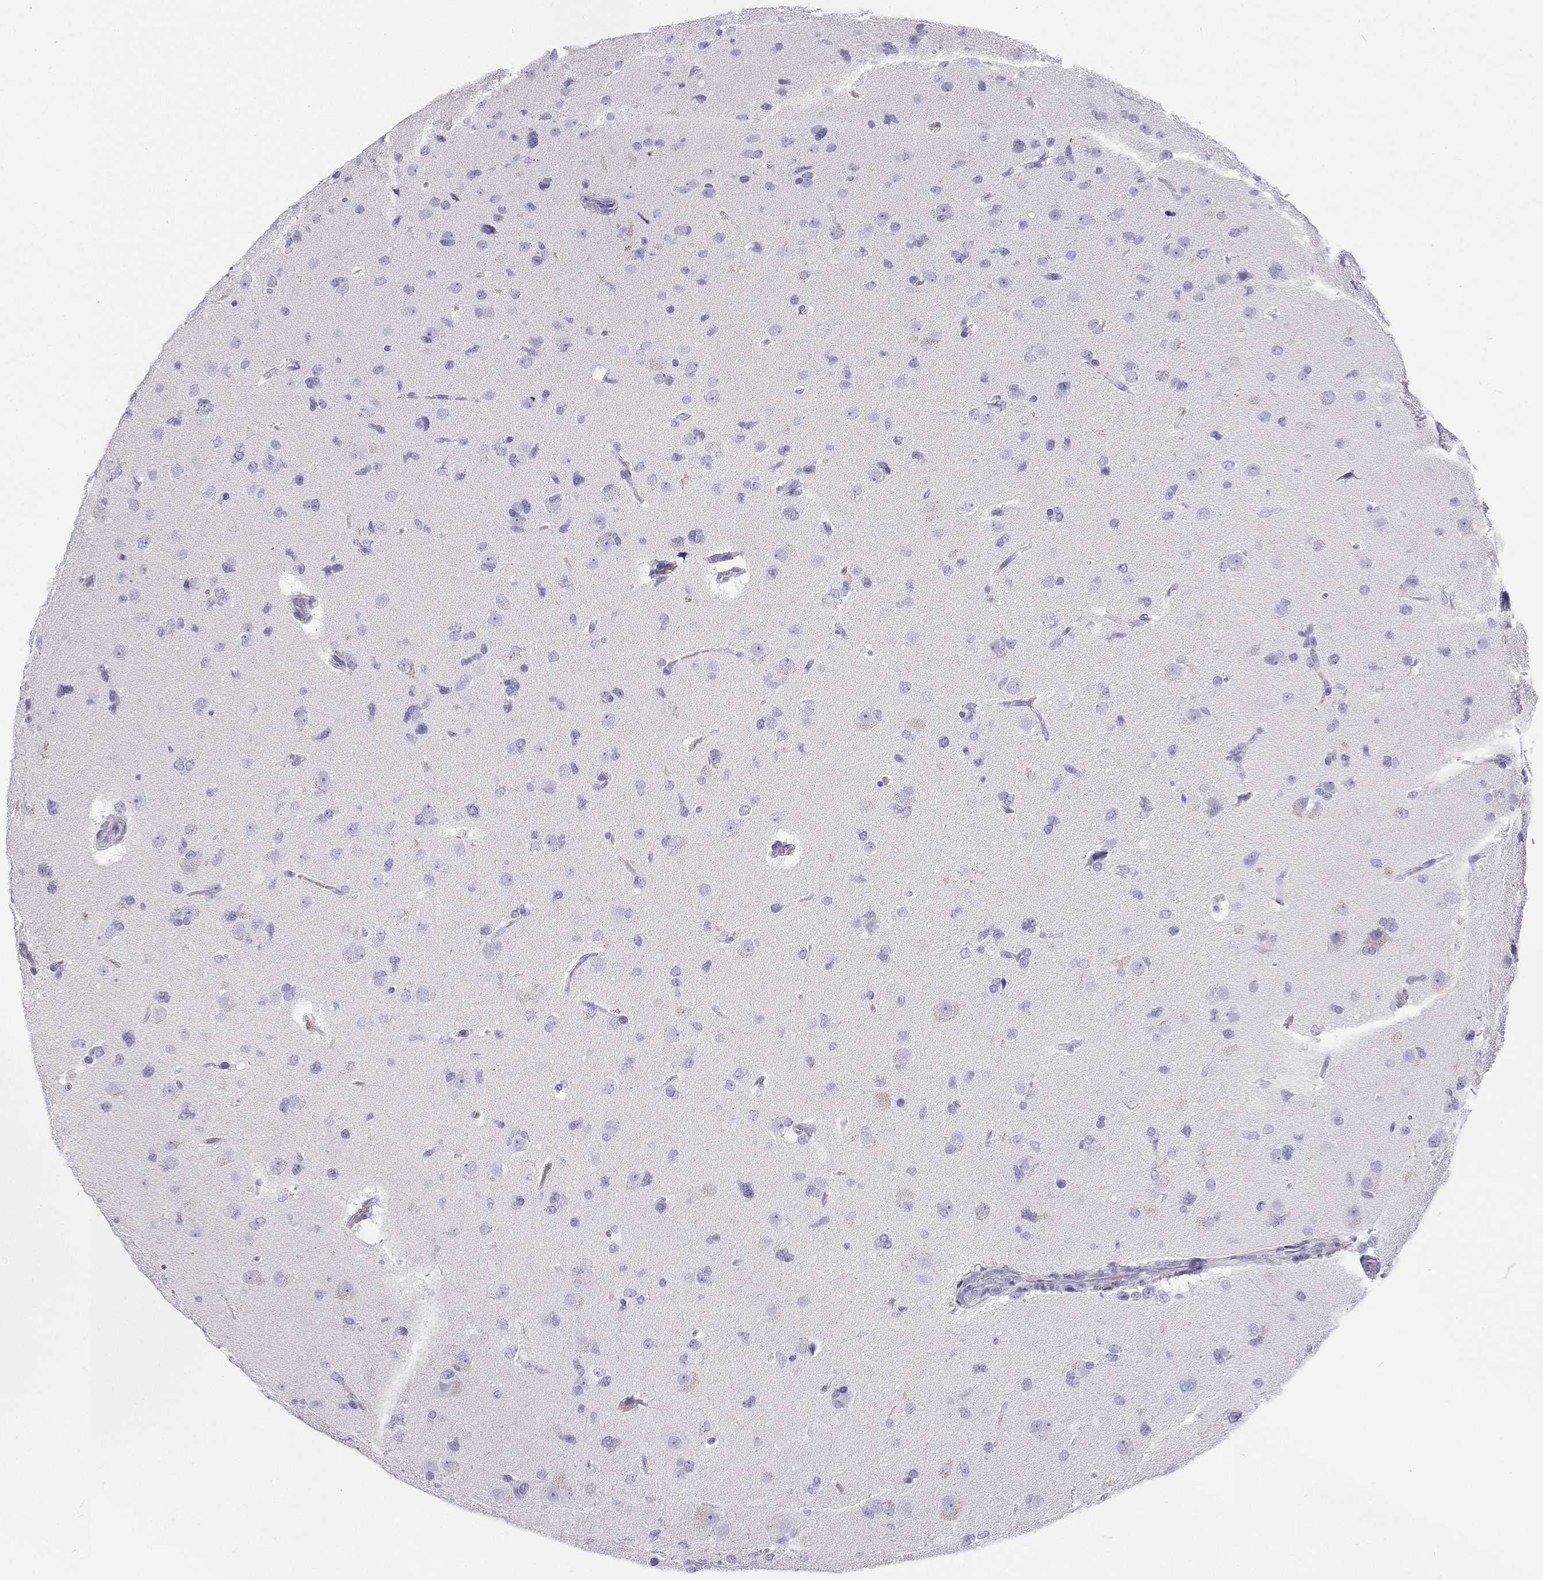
{"staining": {"intensity": "negative", "quantity": "none", "location": "none"}, "tissue": "glioma", "cell_type": "Tumor cells", "image_type": "cancer", "snomed": [{"axis": "morphology", "description": "Glioma, malignant, Low grade"}, {"axis": "topography", "description": "Brain"}], "caption": "This is a photomicrograph of immunohistochemistry (IHC) staining of glioma, which shows no staining in tumor cells.", "gene": "SFTPB", "patient": {"sex": "female", "age": 55}}